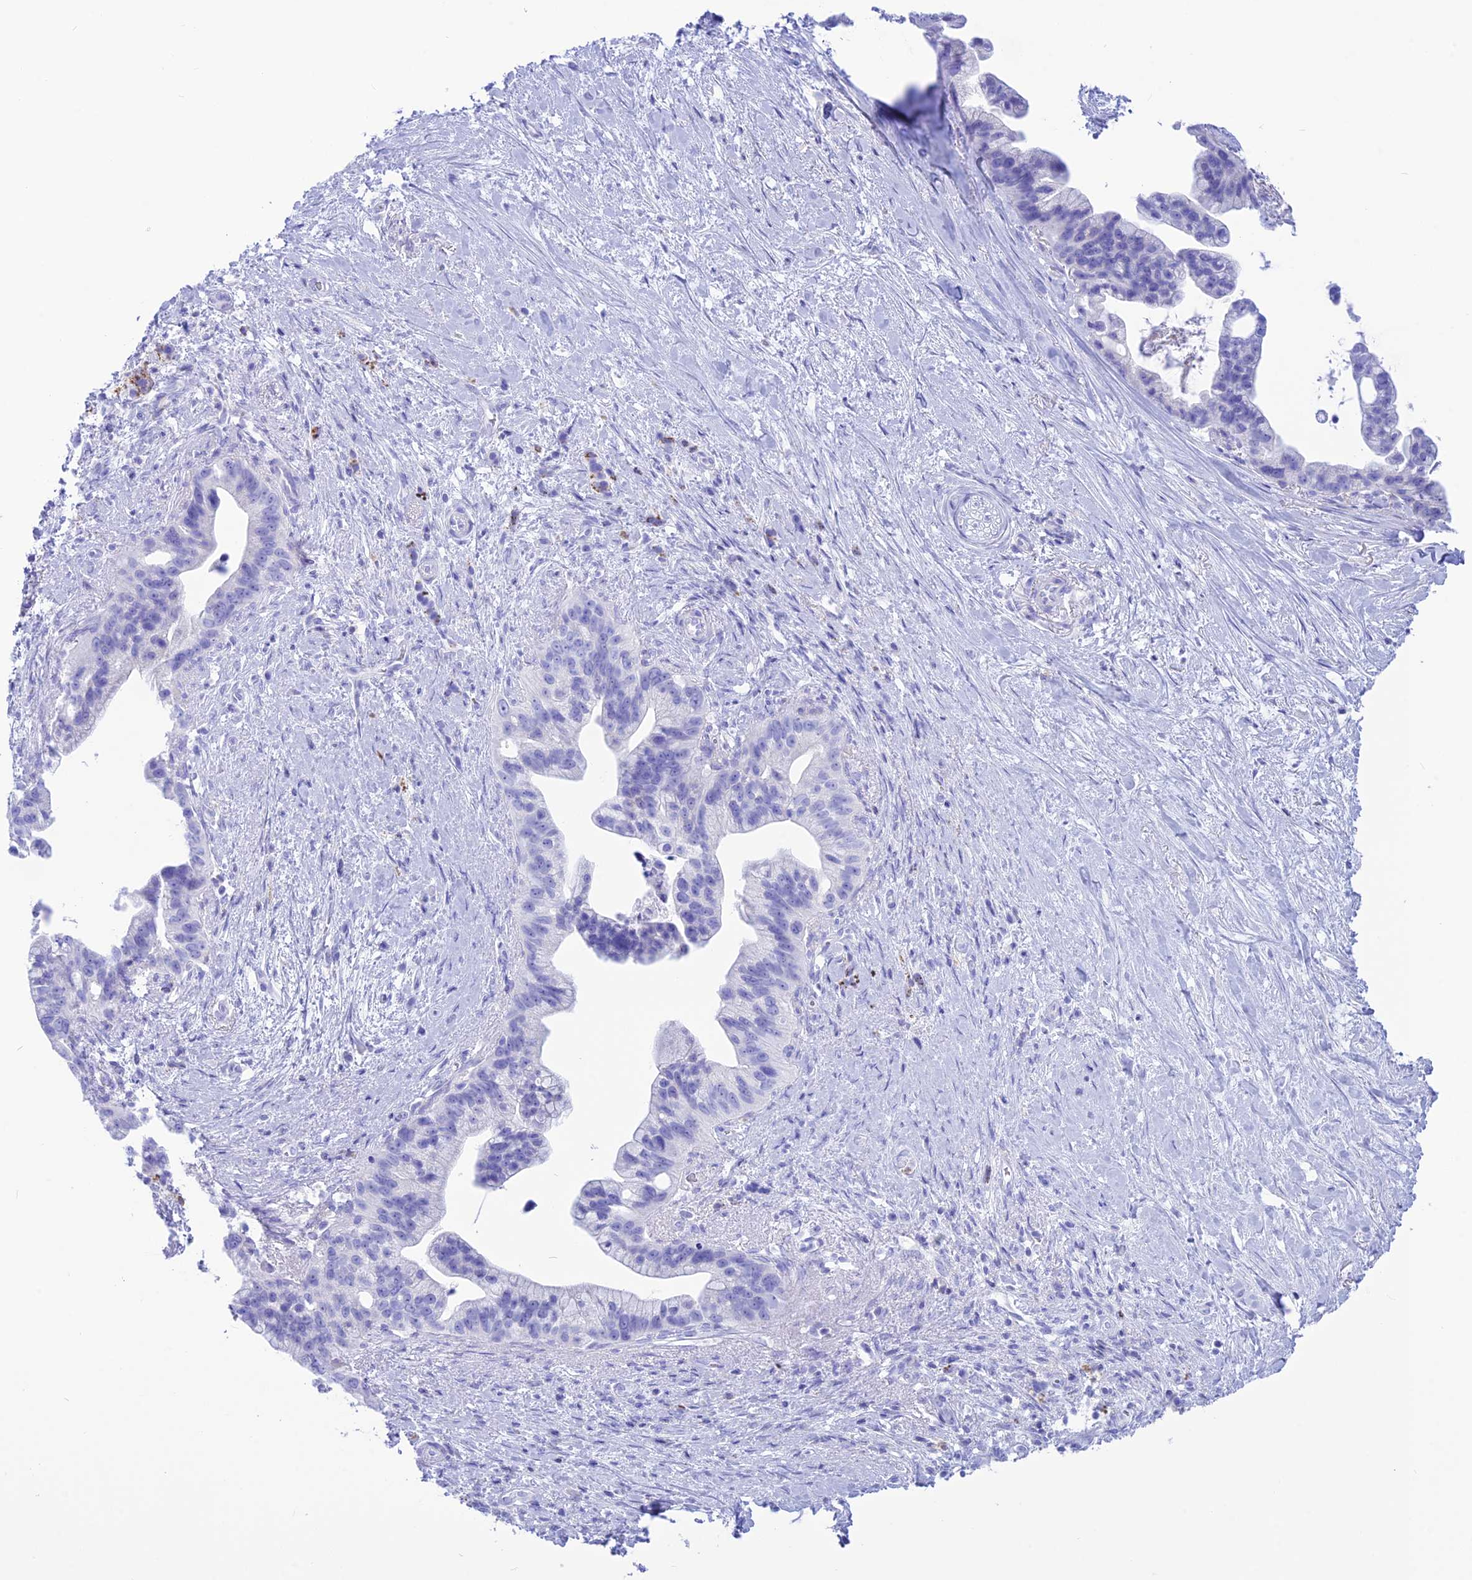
{"staining": {"intensity": "negative", "quantity": "none", "location": "none"}, "tissue": "pancreatic cancer", "cell_type": "Tumor cells", "image_type": "cancer", "snomed": [{"axis": "morphology", "description": "Adenocarcinoma, NOS"}, {"axis": "topography", "description": "Pancreas"}], "caption": "The image shows no staining of tumor cells in adenocarcinoma (pancreatic). (Stains: DAB IHC with hematoxylin counter stain, Microscopy: brightfield microscopy at high magnification).", "gene": "GLYATL1", "patient": {"sex": "female", "age": 83}}